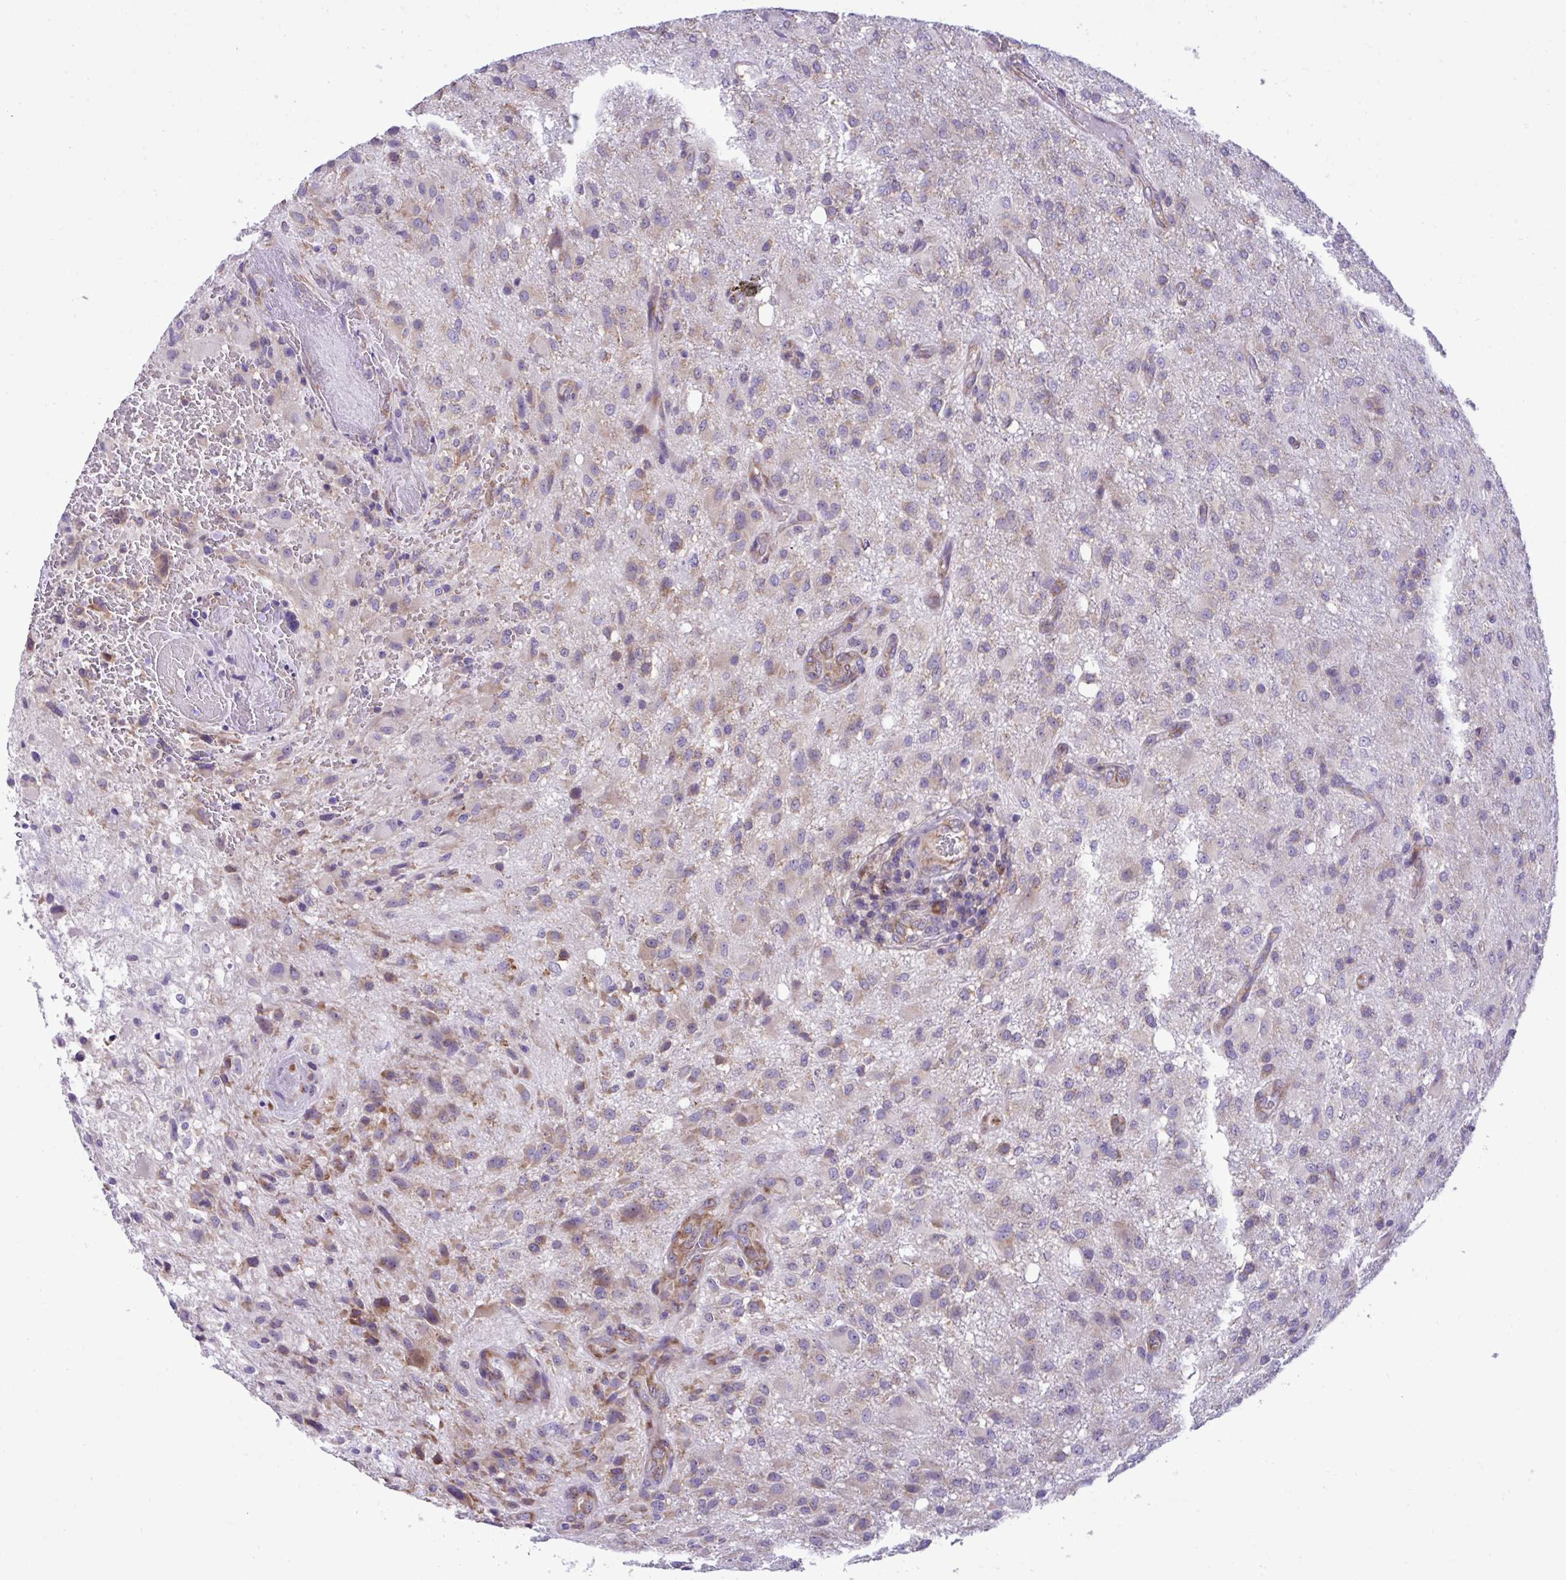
{"staining": {"intensity": "moderate", "quantity": "25%-75%", "location": "cytoplasmic/membranous"}, "tissue": "glioma", "cell_type": "Tumor cells", "image_type": "cancer", "snomed": [{"axis": "morphology", "description": "Glioma, malignant, High grade"}, {"axis": "topography", "description": "Brain"}], "caption": "Human malignant glioma (high-grade) stained with a brown dye reveals moderate cytoplasmic/membranous positive positivity in about 25%-75% of tumor cells.", "gene": "RPL7", "patient": {"sex": "male", "age": 53}}